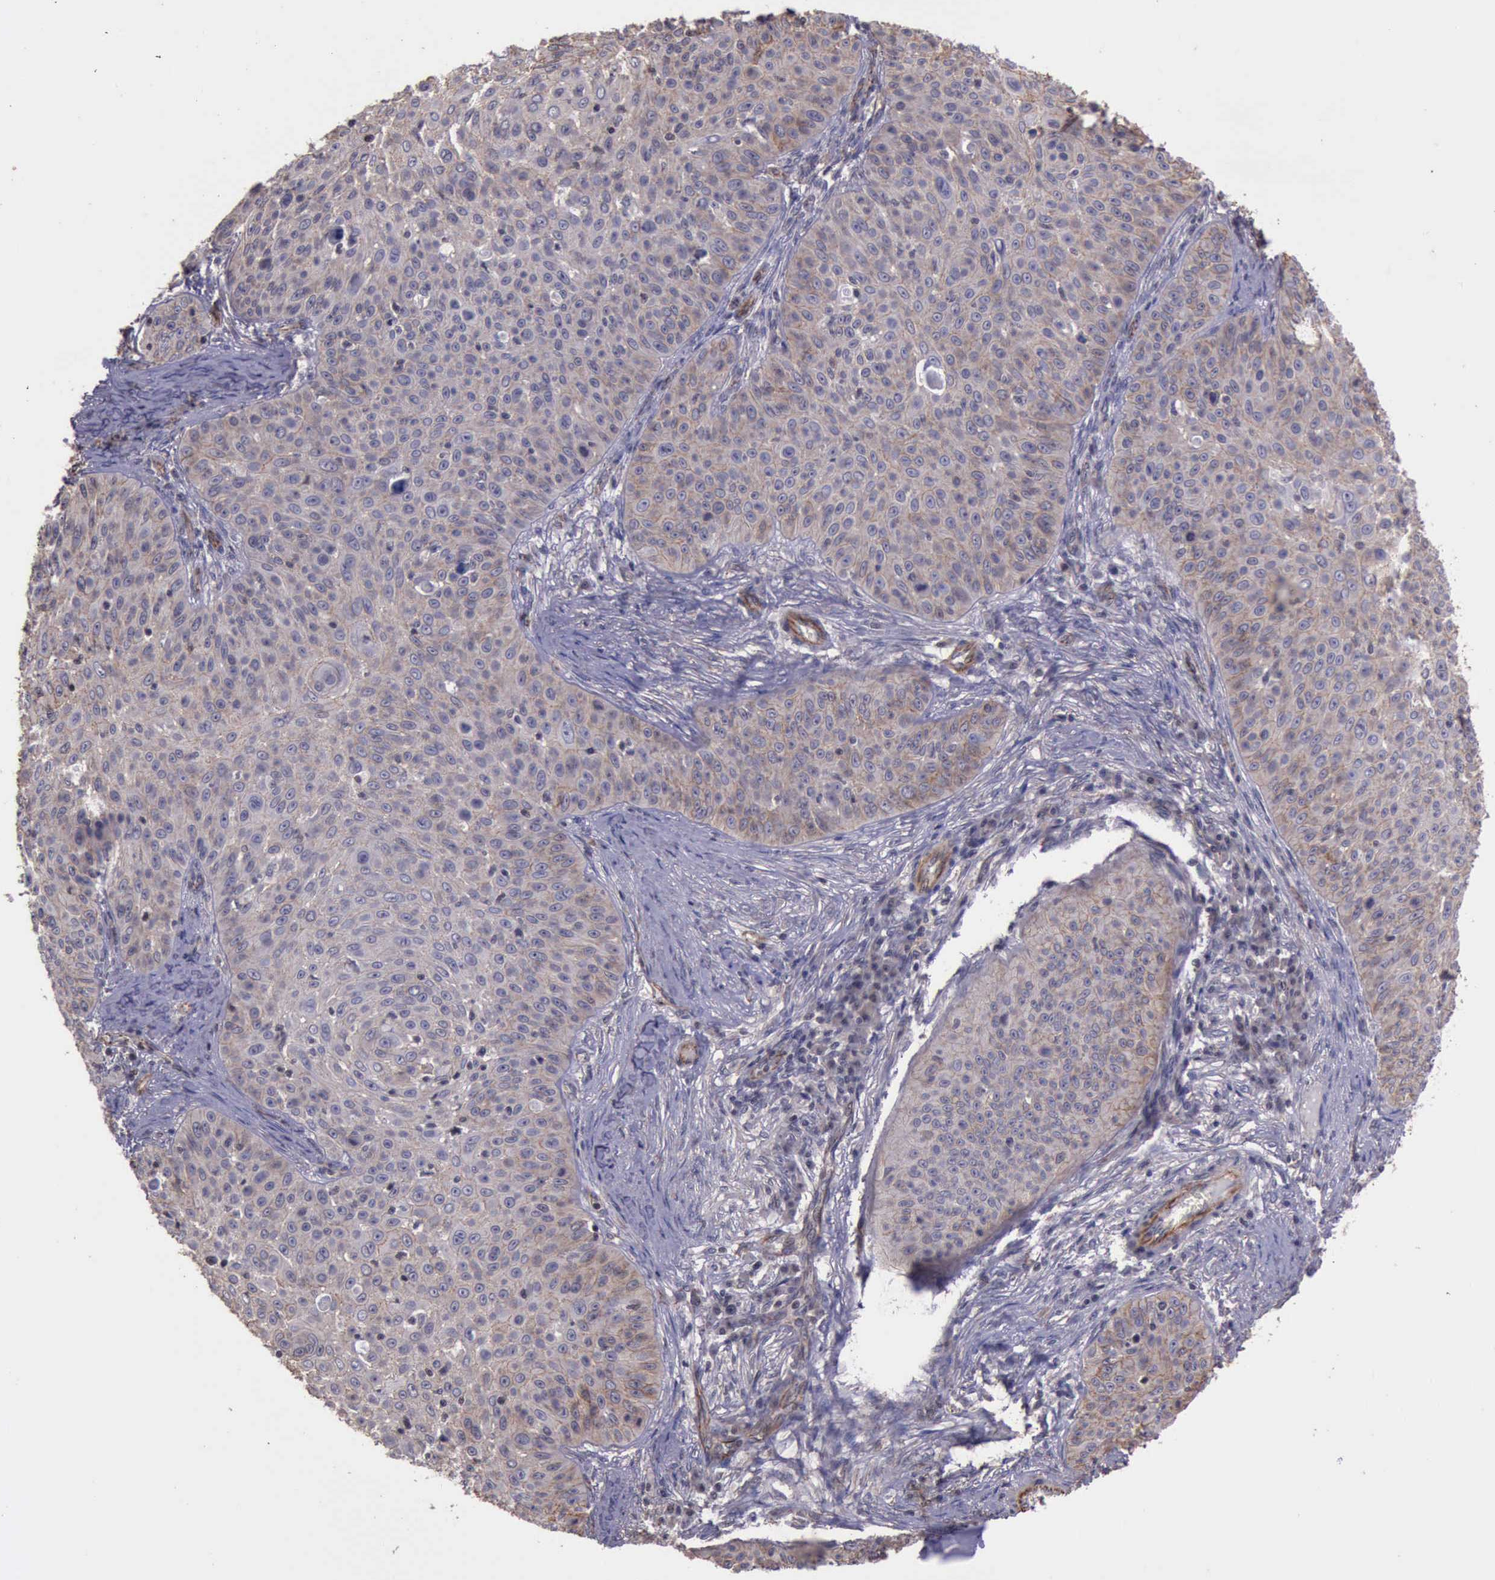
{"staining": {"intensity": "weak", "quantity": "25%-75%", "location": "cytoplasmic/membranous"}, "tissue": "skin cancer", "cell_type": "Tumor cells", "image_type": "cancer", "snomed": [{"axis": "morphology", "description": "Squamous cell carcinoma, NOS"}, {"axis": "topography", "description": "Skin"}], "caption": "Immunohistochemical staining of human skin cancer shows low levels of weak cytoplasmic/membranous protein positivity in approximately 25%-75% of tumor cells.", "gene": "CTNNB1", "patient": {"sex": "male", "age": 82}}